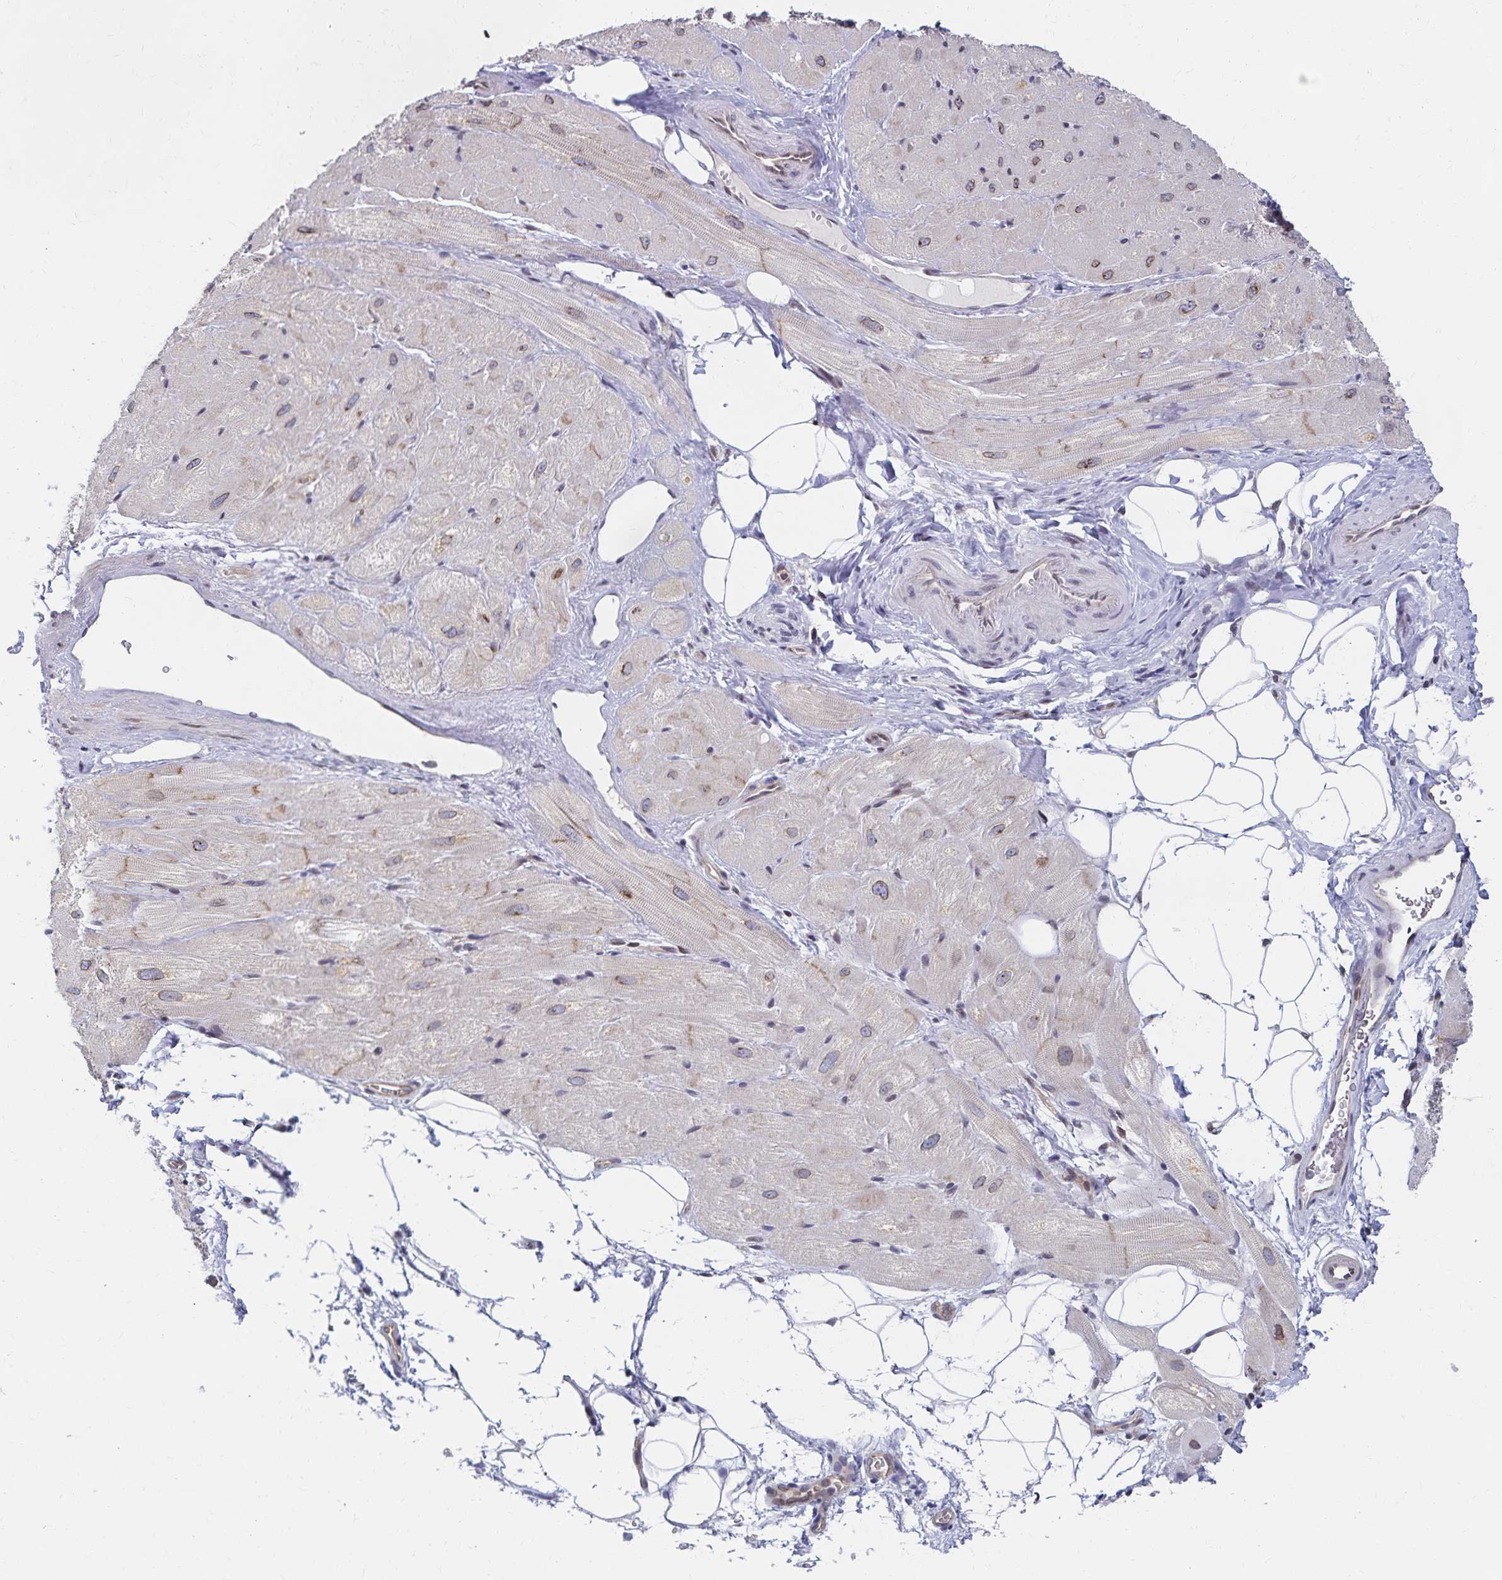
{"staining": {"intensity": "strong", "quantity": "25%-75%", "location": "cytoplasmic/membranous"}, "tissue": "heart muscle", "cell_type": "Cardiomyocytes", "image_type": "normal", "snomed": [{"axis": "morphology", "description": "Normal tissue, NOS"}, {"axis": "topography", "description": "Heart"}], "caption": "Cardiomyocytes exhibit high levels of strong cytoplasmic/membranous positivity in about 25%-75% of cells in benign heart muscle. (brown staining indicates protein expression, while blue staining denotes nuclei).", "gene": "RAB9B", "patient": {"sex": "male", "age": 62}}